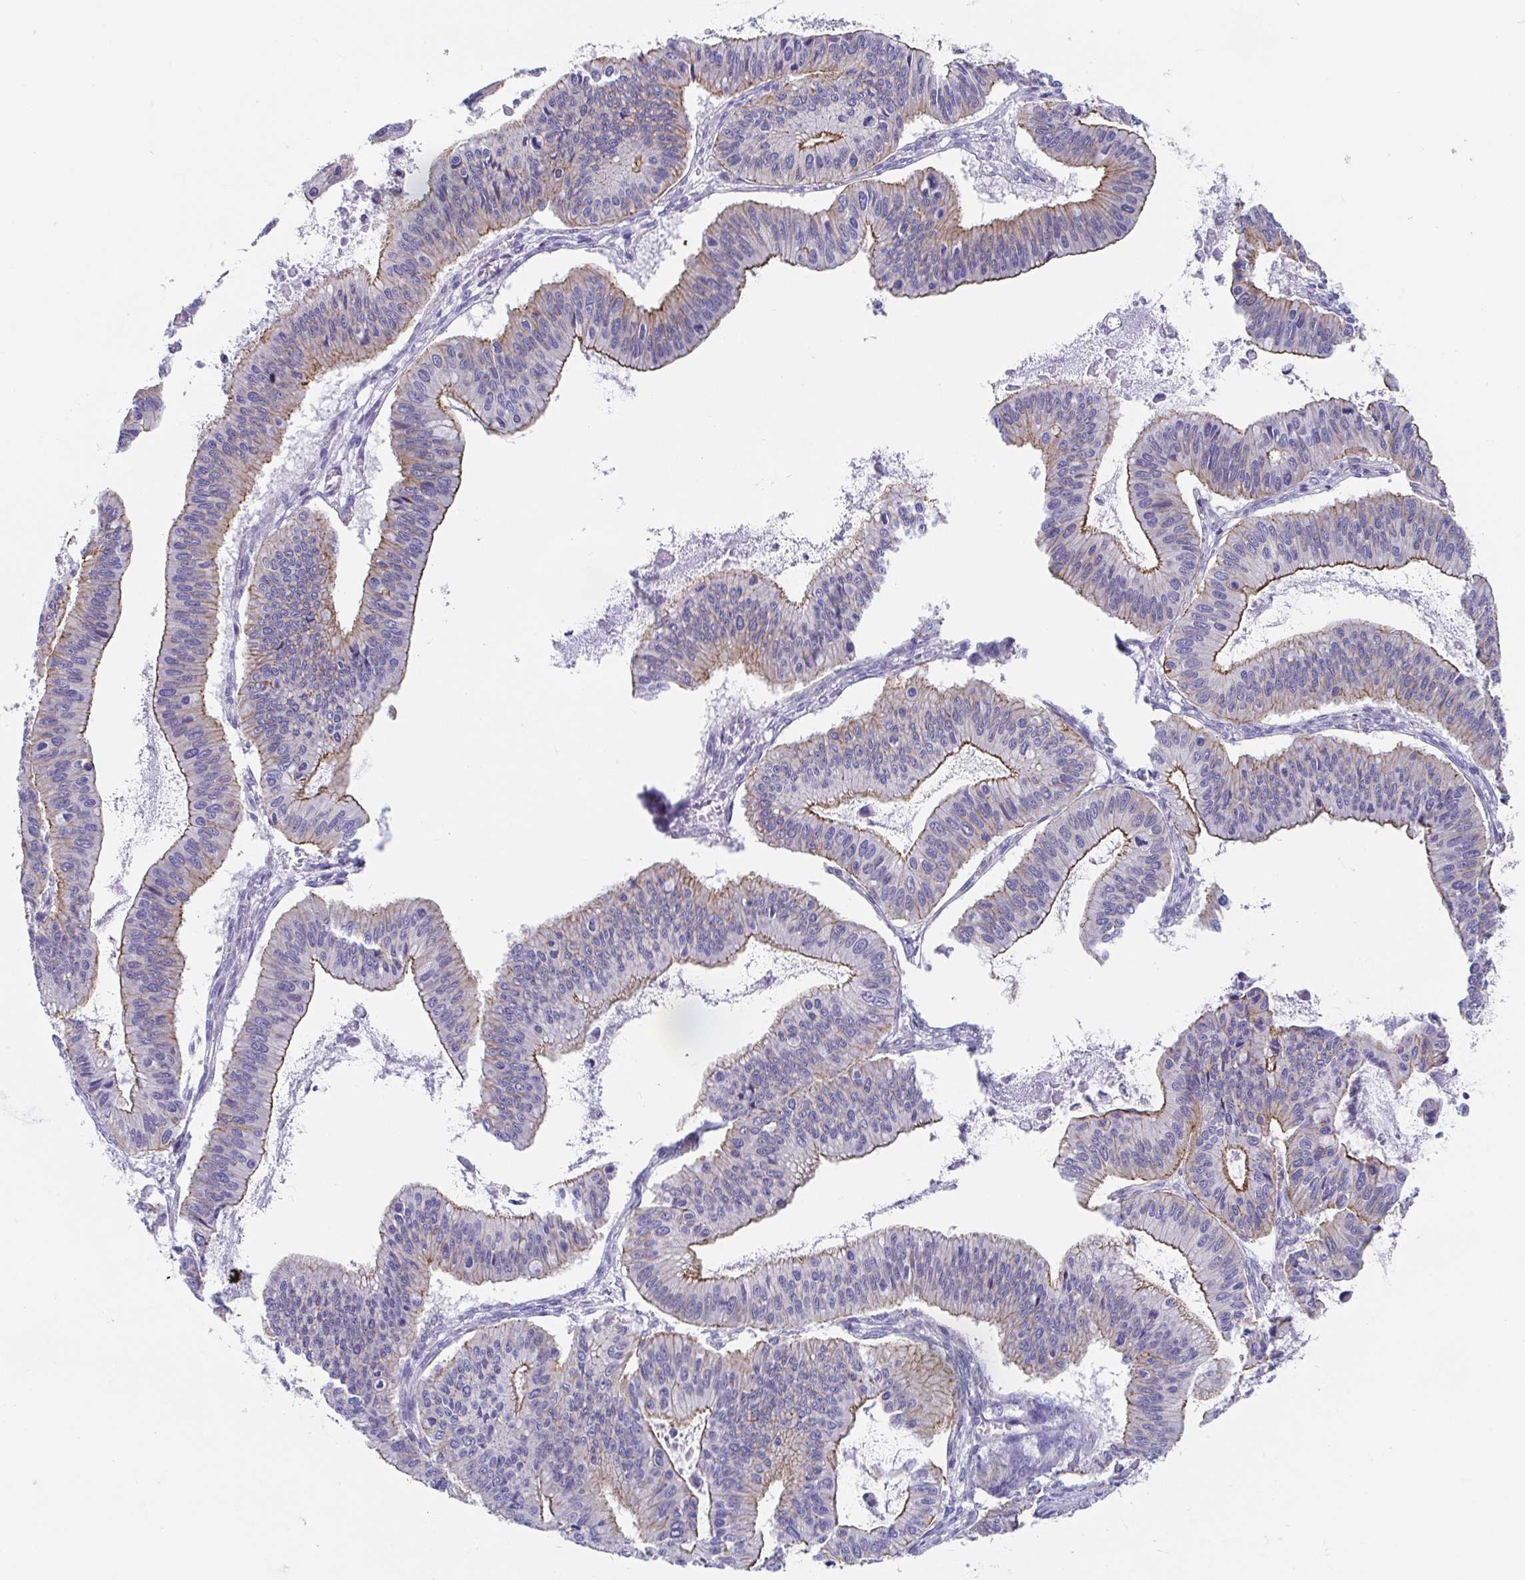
{"staining": {"intensity": "moderate", "quantity": "25%-75%", "location": "cytoplasmic/membranous"}, "tissue": "ovarian cancer", "cell_type": "Tumor cells", "image_type": "cancer", "snomed": [{"axis": "morphology", "description": "Cystadenocarcinoma, mucinous, NOS"}, {"axis": "topography", "description": "Ovary"}], "caption": "Ovarian cancer stained with DAB (3,3'-diaminobenzidine) immunohistochemistry displays medium levels of moderate cytoplasmic/membranous staining in about 25%-75% of tumor cells.", "gene": "TRAM2", "patient": {"sex": "female", "age": 72}}